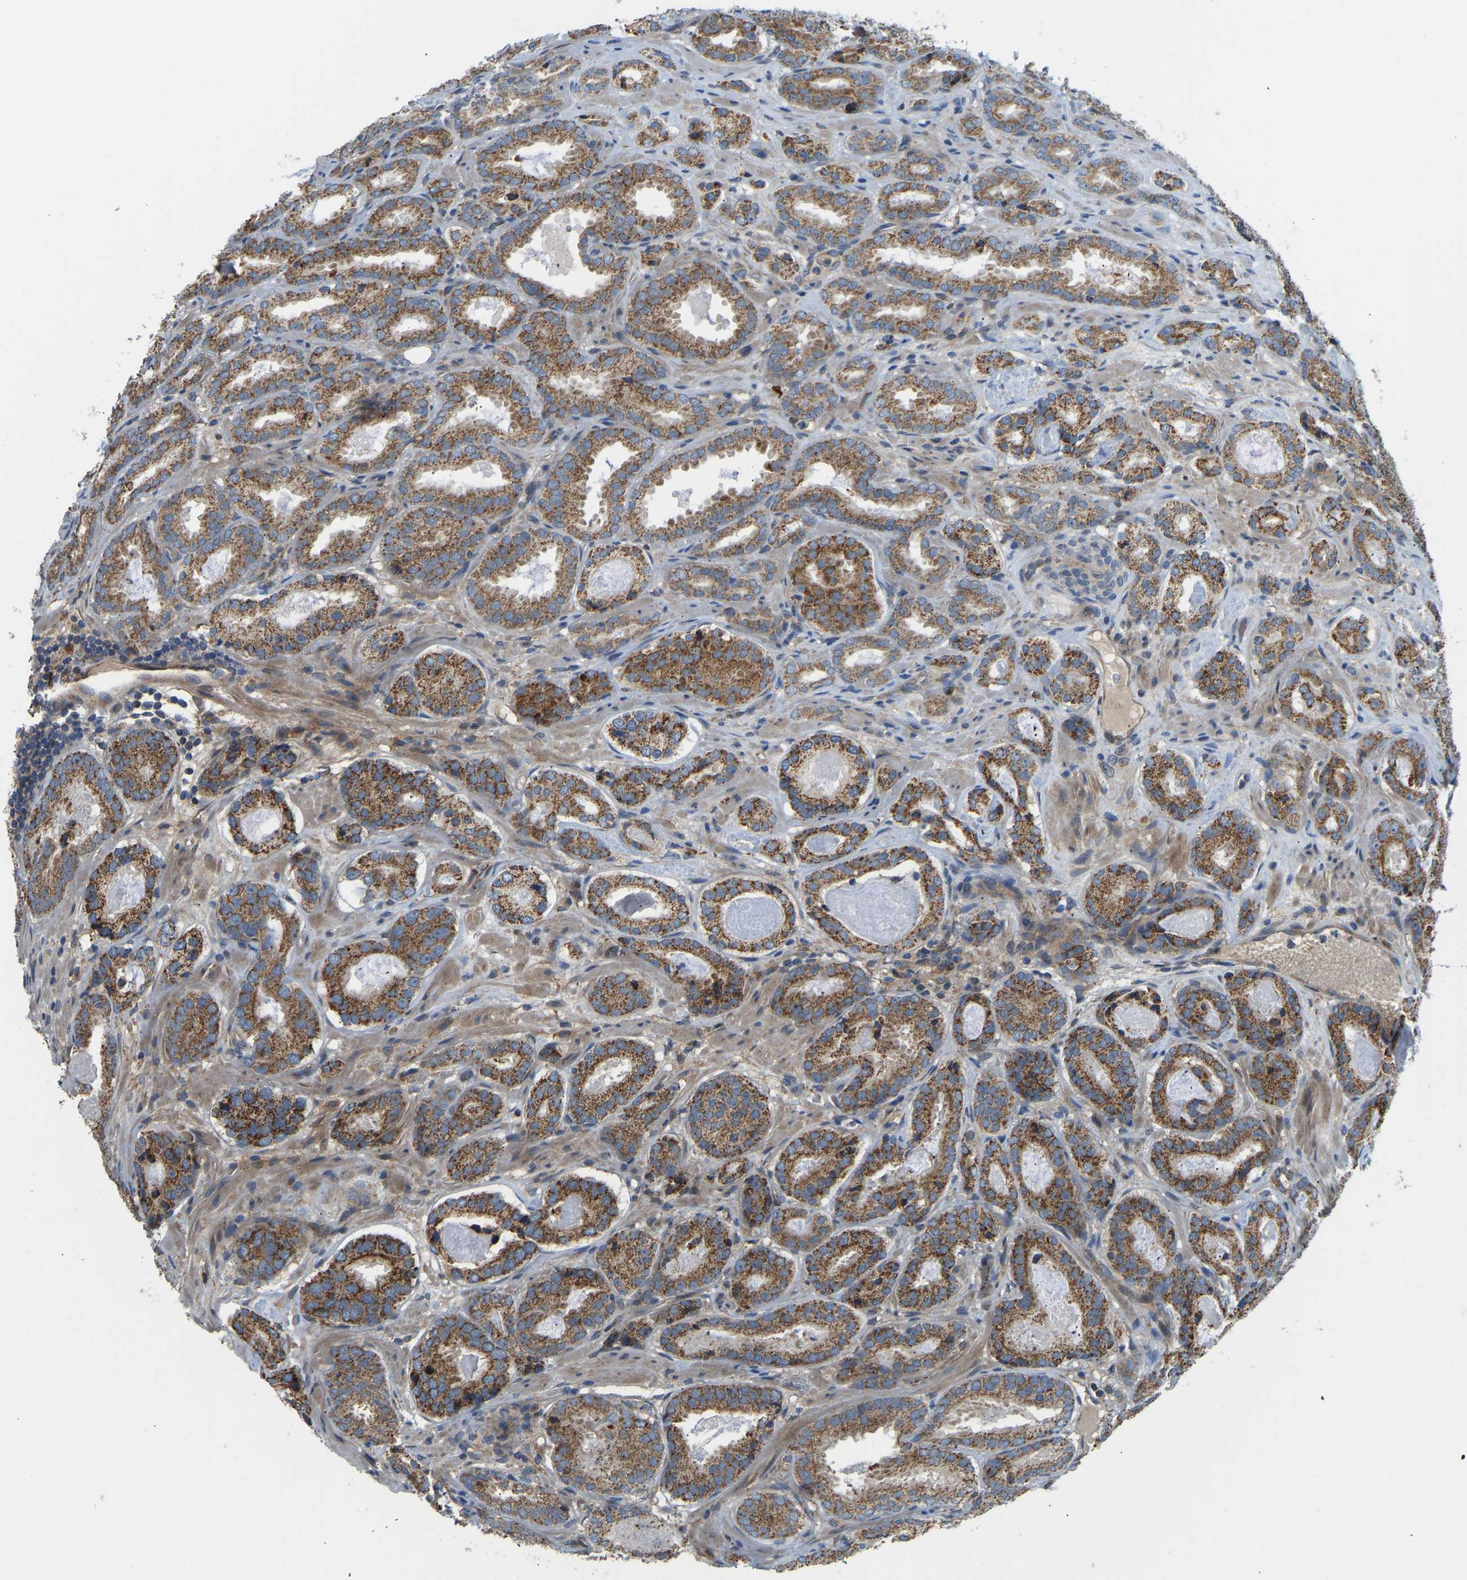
{"staining": {"intensity": "moderate", "quantity": ">75%", "location": "cytoplasmic/membranous"}, "tissue": "prostate cancer", "cell_type": "Tumor cells", "image_type": "cancer", "snomed": [{"axis": "morphology", "description": "Adenocarcinoma, Low grade"}, {"axis": "topography", "description": "Prostate"}], "caption": "Immunohistochemical staining of human low-grade adenocarcinoma (prostate) exhibits medium levels of moderate cytoplasmic/membranous expression in approximately >75% of tumor cells.", "gene": "RBP1", "patient": {"sex": "male", "age": 69}}